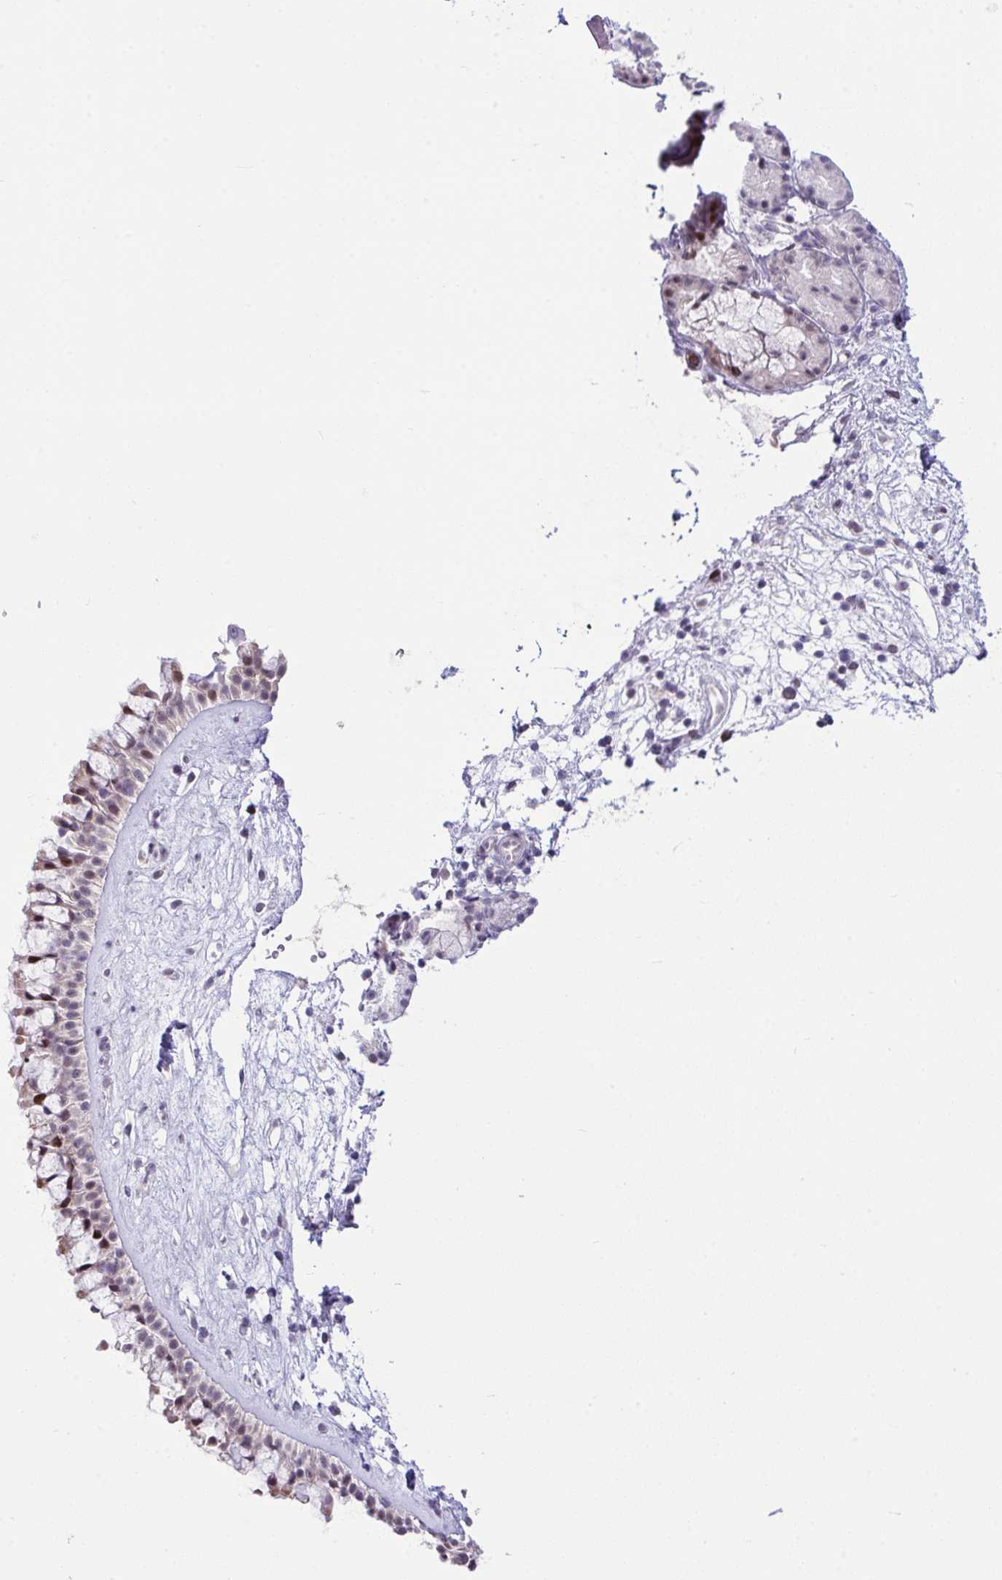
{"staining": {"intensity": "strong", "quantity": "25%-75%", "location": "cytoplasmic/membranous,nuclear"}, "tissue": "nasopharynx", "cell_type": "Respiratory epithelial cells", "image_type": "normal", "snomed": [{"axis": "morphology", "description": "Normal tissue, NOS"}, {"axis": "topography", "description": "Nasopharynx"}], "caption": "This is a photomicrograph of IHC staining of unremarkable nasopharynx, which shows strong staining in the cytoplasmic/membranous,nuclear of respiratory epithelial cells.", "gene": "ZFHX3", "patient": {"sex": "male", "age": 32}}